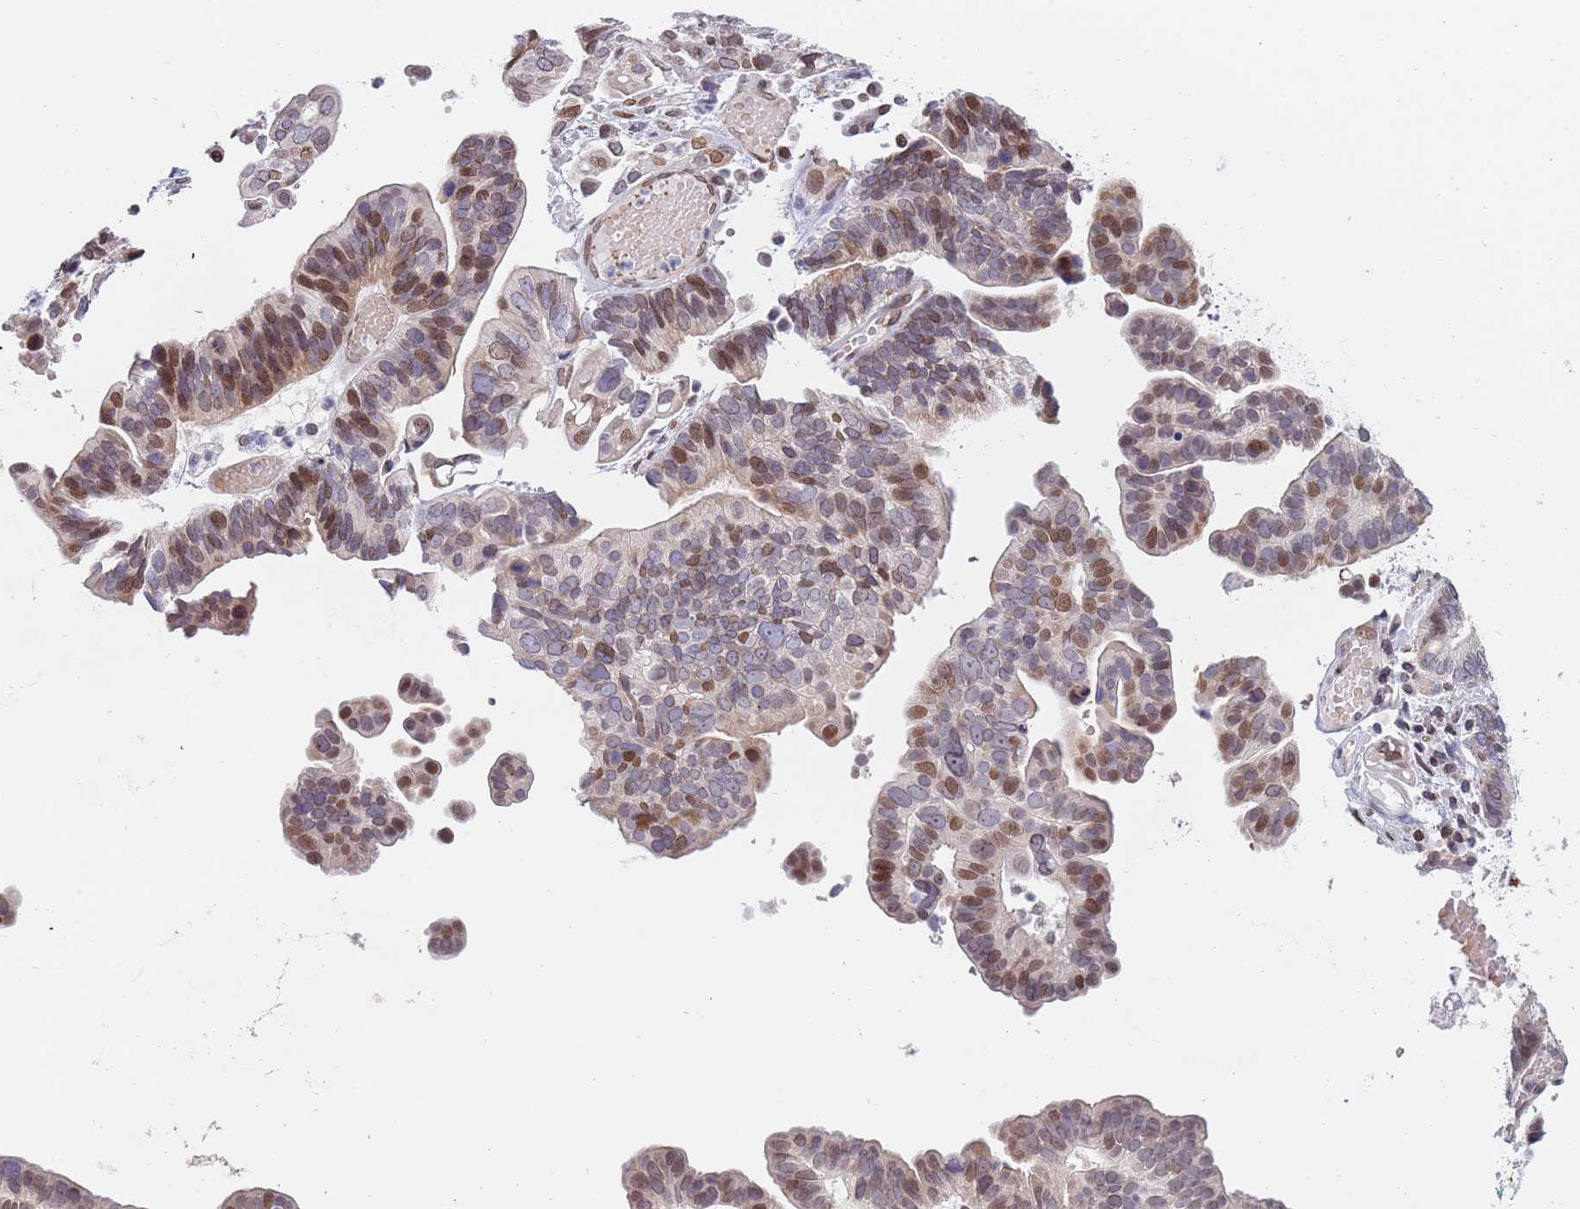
{"staining": {"intensity": "moderate", "quantity": ">75%", "location": "cytoplasmic/membranous,nuclear"}, "tissue": "ovarian cancer", "cell_type": "Tumor cells", "image_type": "cancer", "snomed": [{"axis": "morphology", "description": "Cystadenocarcinoma, serous, NOS"}, {"axis": "topography", "description": "Ovary"}], "caption": "Human ovarian cancer stained with a protein marker shows moderate staining in tumor cells.", "gene": "KLHDC2", "patient": {"sex": "female", "age": 56}}